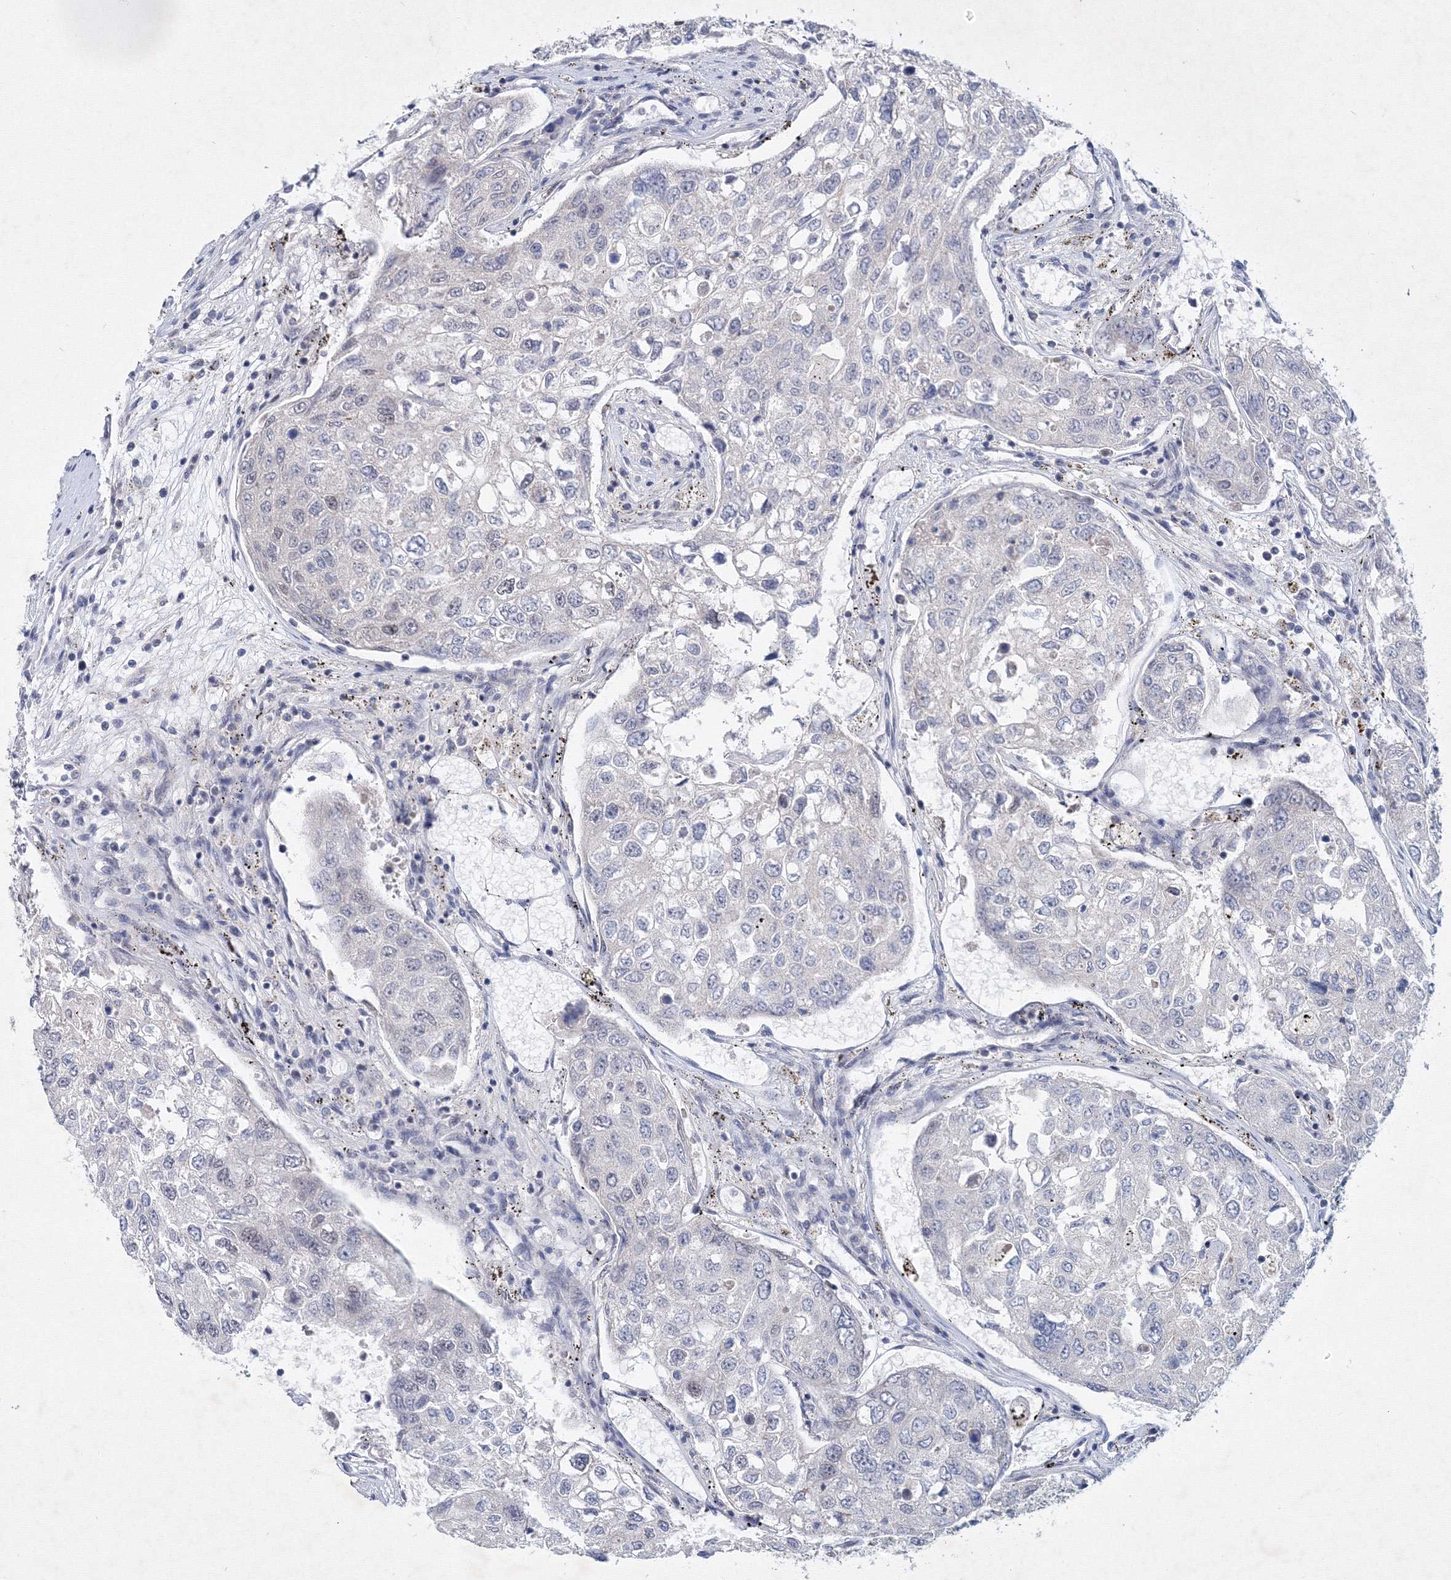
{"staining": {"intensity": "negative", "quantity": "none", "location": "none"}, "tissue": "urothelial cancer", "cell_type": "Tumor cells", "image_type": "cancer", "snomed": [{"axis": "morphology", "description": "Urothelial carcinoma, High grade"}, {"axis": "topography", "description": "Lymph node"}, {"axis": "topography", "description": "Urinary bladder"}], "caption": "IHC photomicrograph of neoplastic tissue: human urothelial carcinoma (high-grade) stained with DAB (3,3'-diaminobenzidine) displays no significant protein positivity in tumor cells.", "gene": "SF3B6", "patient": {"sex": "male", "age": 51}}